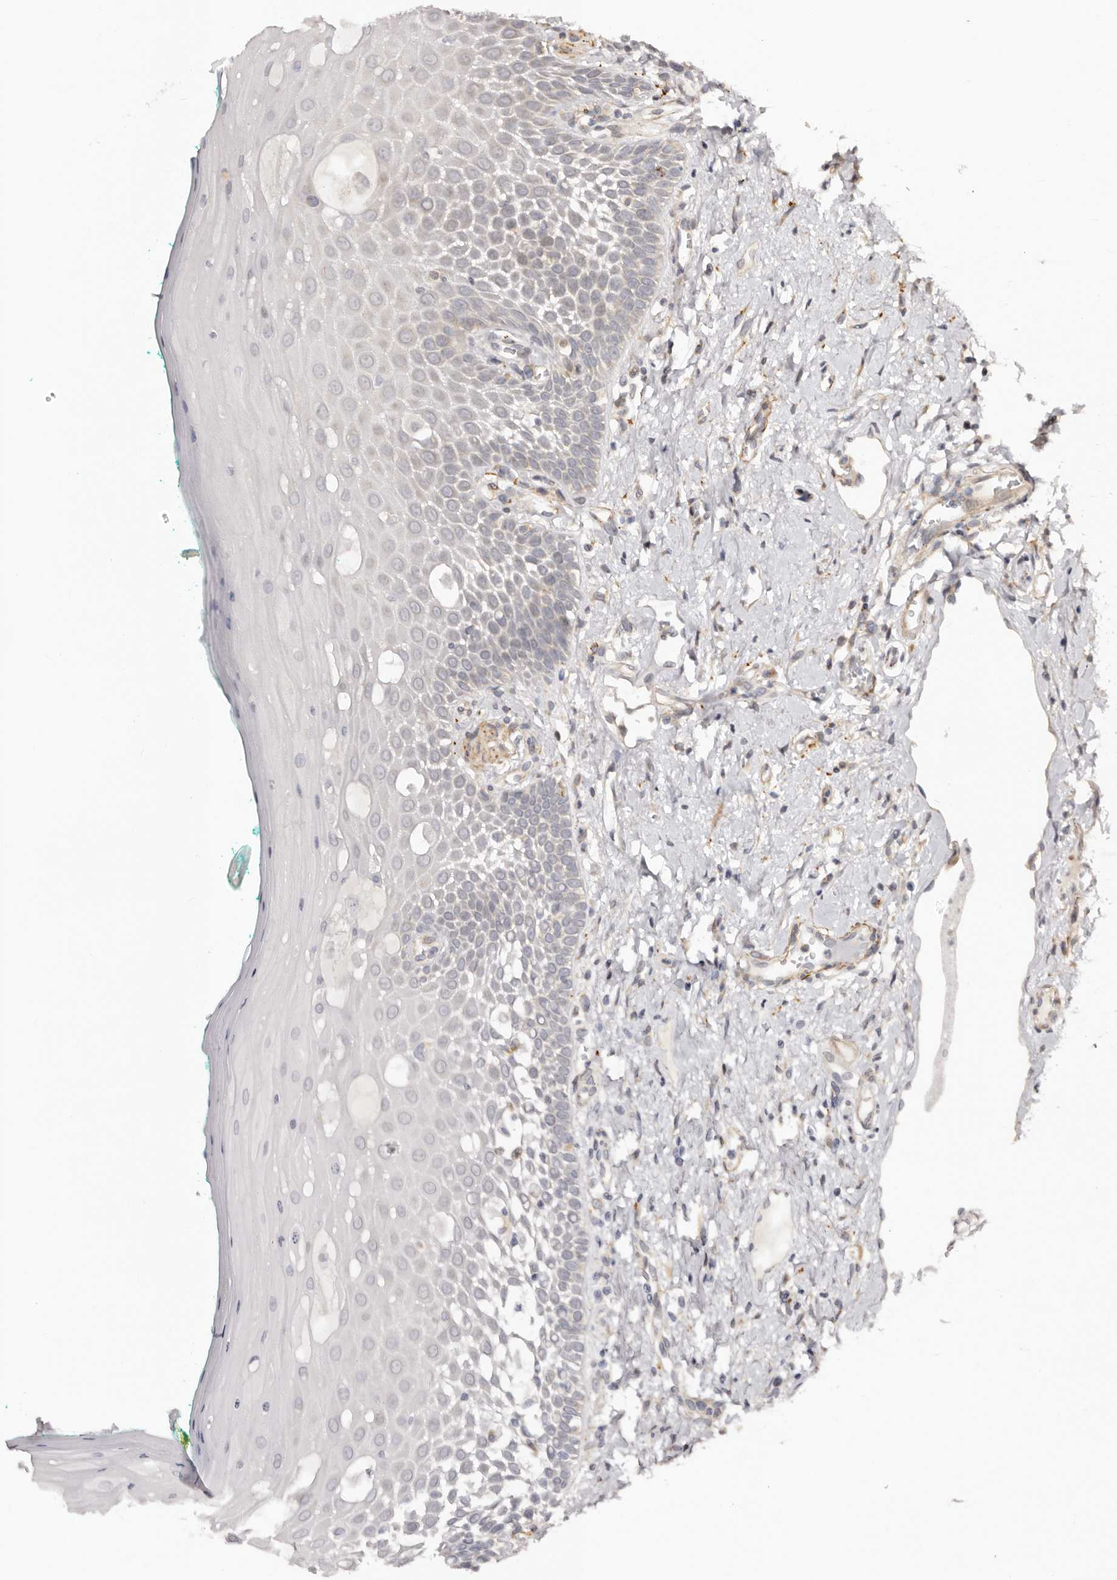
{"staining": {"intensity": "weak", "quantity": "<25%", "location": "cytoplasmic/membranous"}, "tissue": "oral mucosa", "cell_type": "Squamous epithelial cells", "image_type": "normal", "snomed": [{"axis": "morphology", "description": "Normal tissue, NOS"}, {"axis": "topography", "description": "Oral tissue"}], "caption": "Photomicrograph shows no significant protein expression in squamous epithelial cells of unremarkable oral mucosa. (Stains: DAB IHC with hematoxylin counter stain, Microscopy: brightfield microscopy at high magnification).", "gene": "MICAL2", "patient": {"sex": "female", "age": 70}}